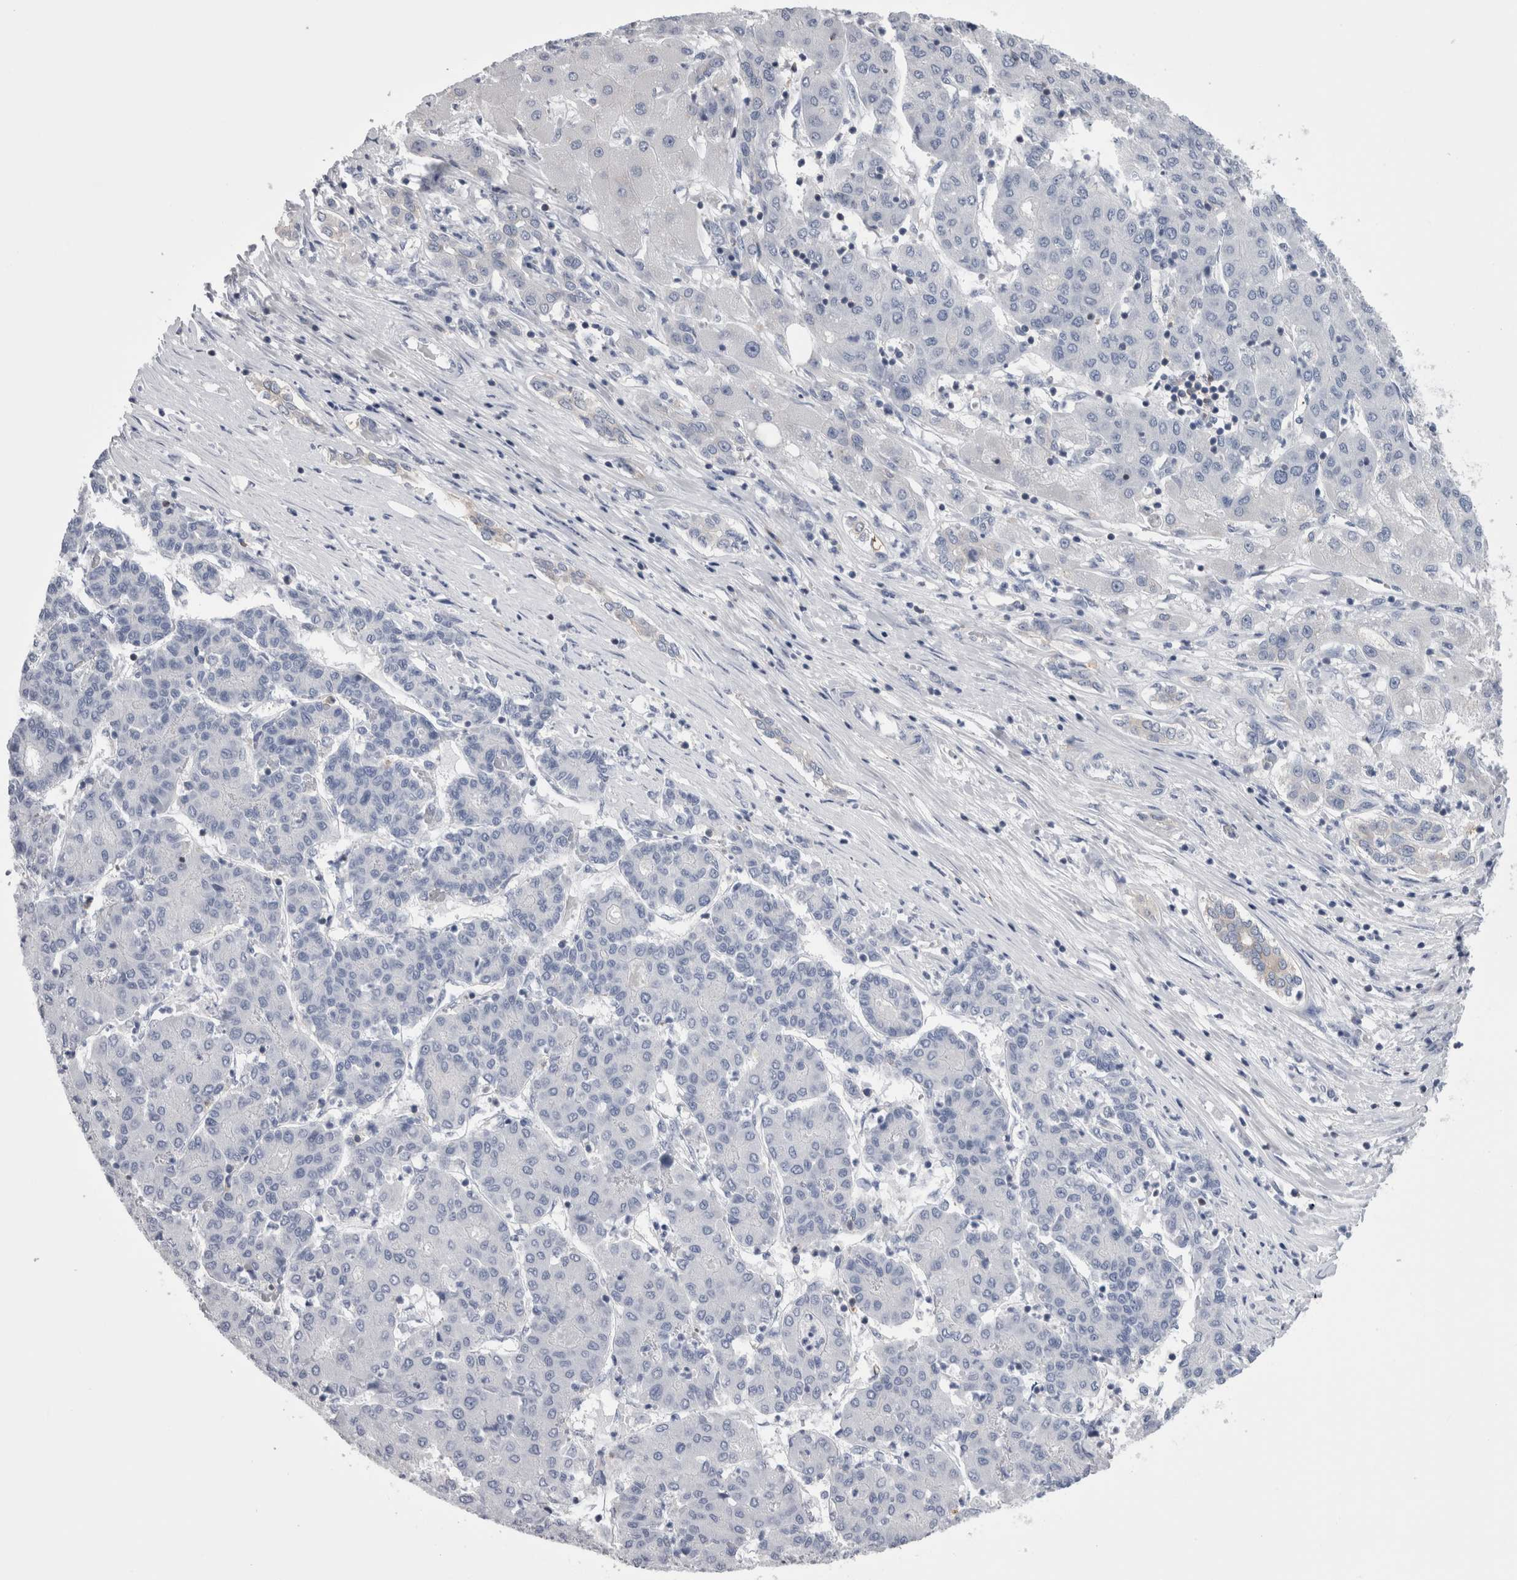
{"staining": {"intensity": "negative", "quantity": "none", "location": "none"}, "tissue": "liver cancer", "cell_type": "Tumor cells", "image_type": "cancer", "snomed": [{"axis": "morphology", "description": "Carcinoma, Hepatocellular, NOS"}, {"axis": "topography", "description": "Liver"}], "caption": "IHC photomicrograph of neoplastic tissue: liver cancer stained with DAB (3,3'-diaminobenzidine) displays no significant protein positivity in tumor cells.", "gene": "DCTN6", "patient": {"sex": "male", "age": 65}}